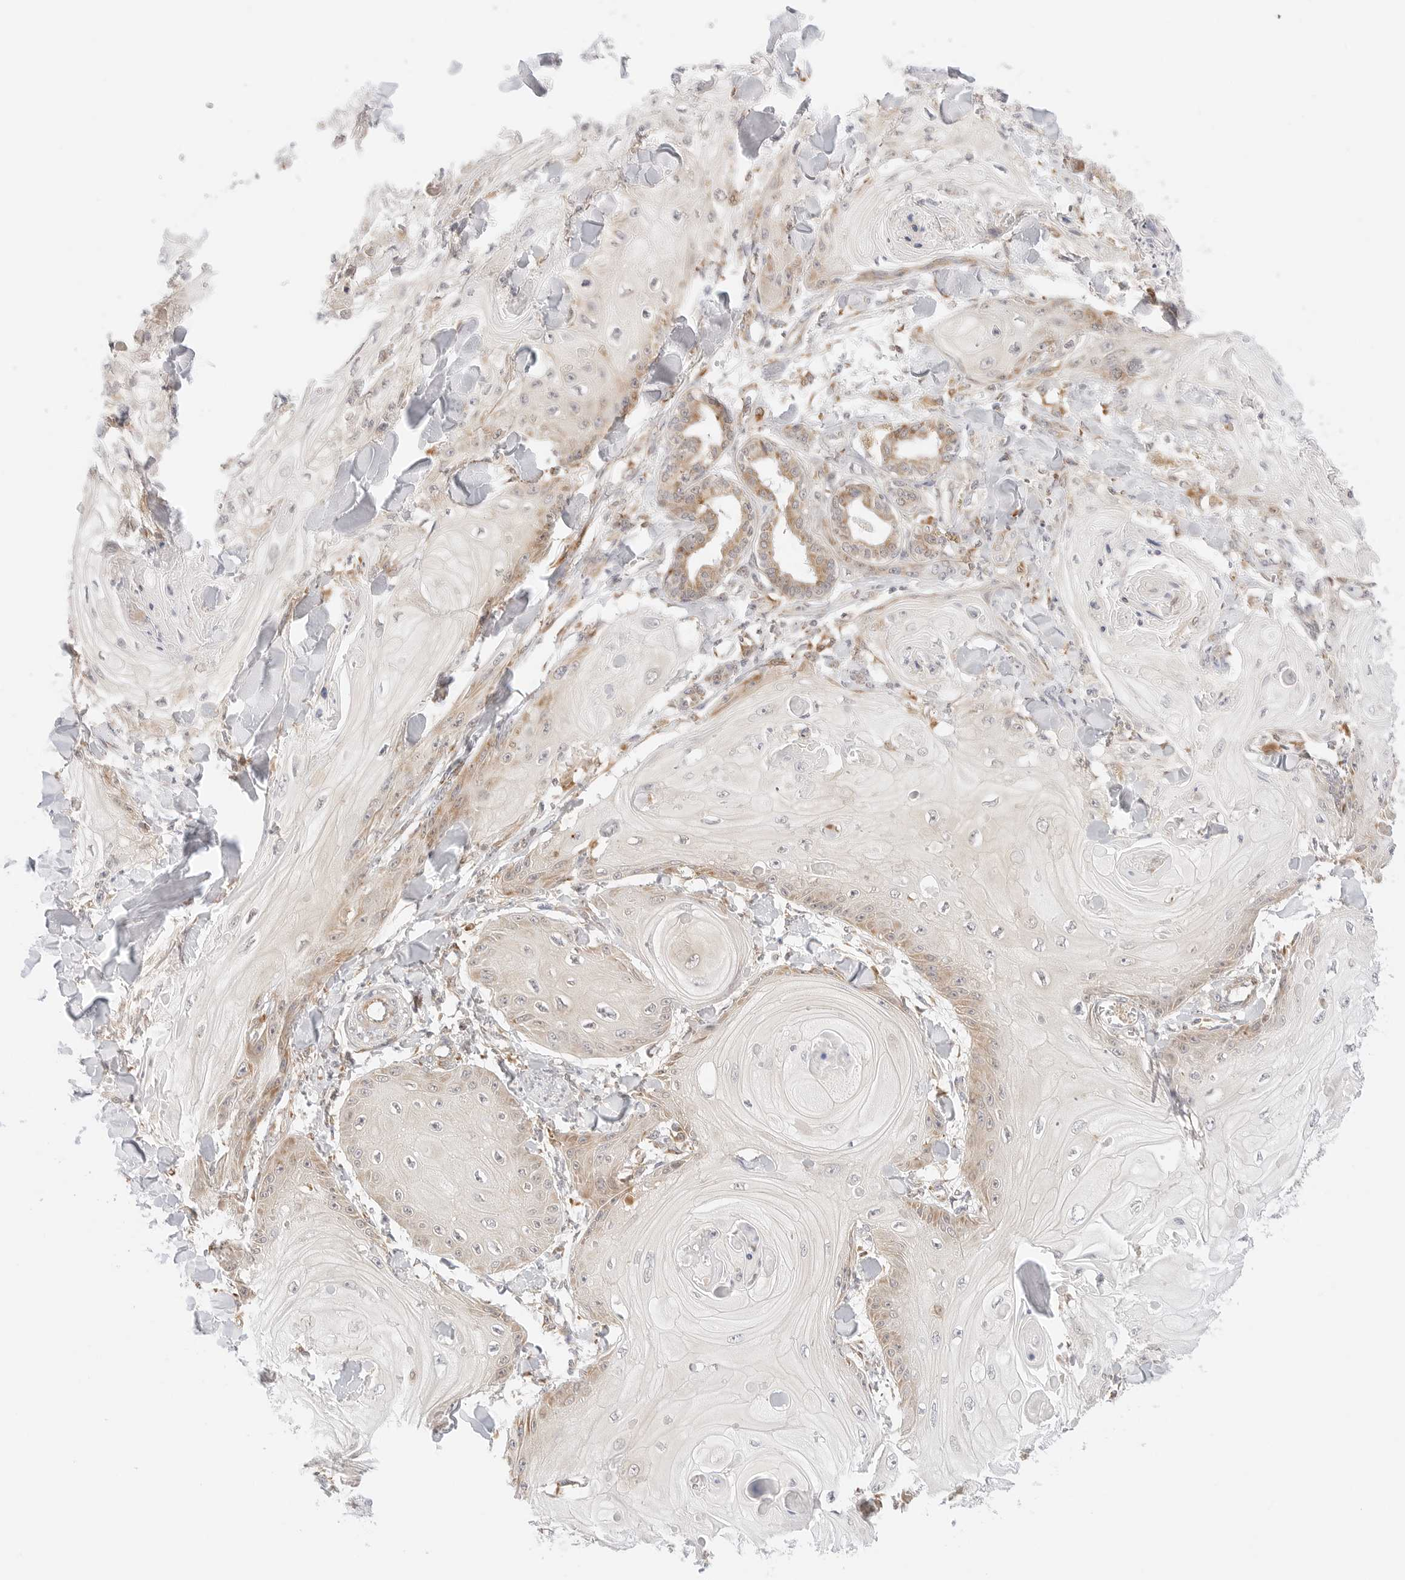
{"staining": {"intensity": "moderate", "quantity": "<25%", "location": "cytoplasmic/membranous"}, "tissue": "skin cancer", "cell_type": "Tumor cells", "image_type": "cancer", "snomed": [{"axis": "morphology", "description": "Squamous cell carcinoma, NOS"}, {"axis": "topography", "description": "Skin"}], "caption": "The photomicrograph reveals immunohistochemical staining of squamous cell carcinoma (skin). There is moderate cytoplasmic/membranous staining is appreciated in about <25% of tumor cells.", "gene": "ERO1B", "patient": {"sex": "male", "age": 74}}